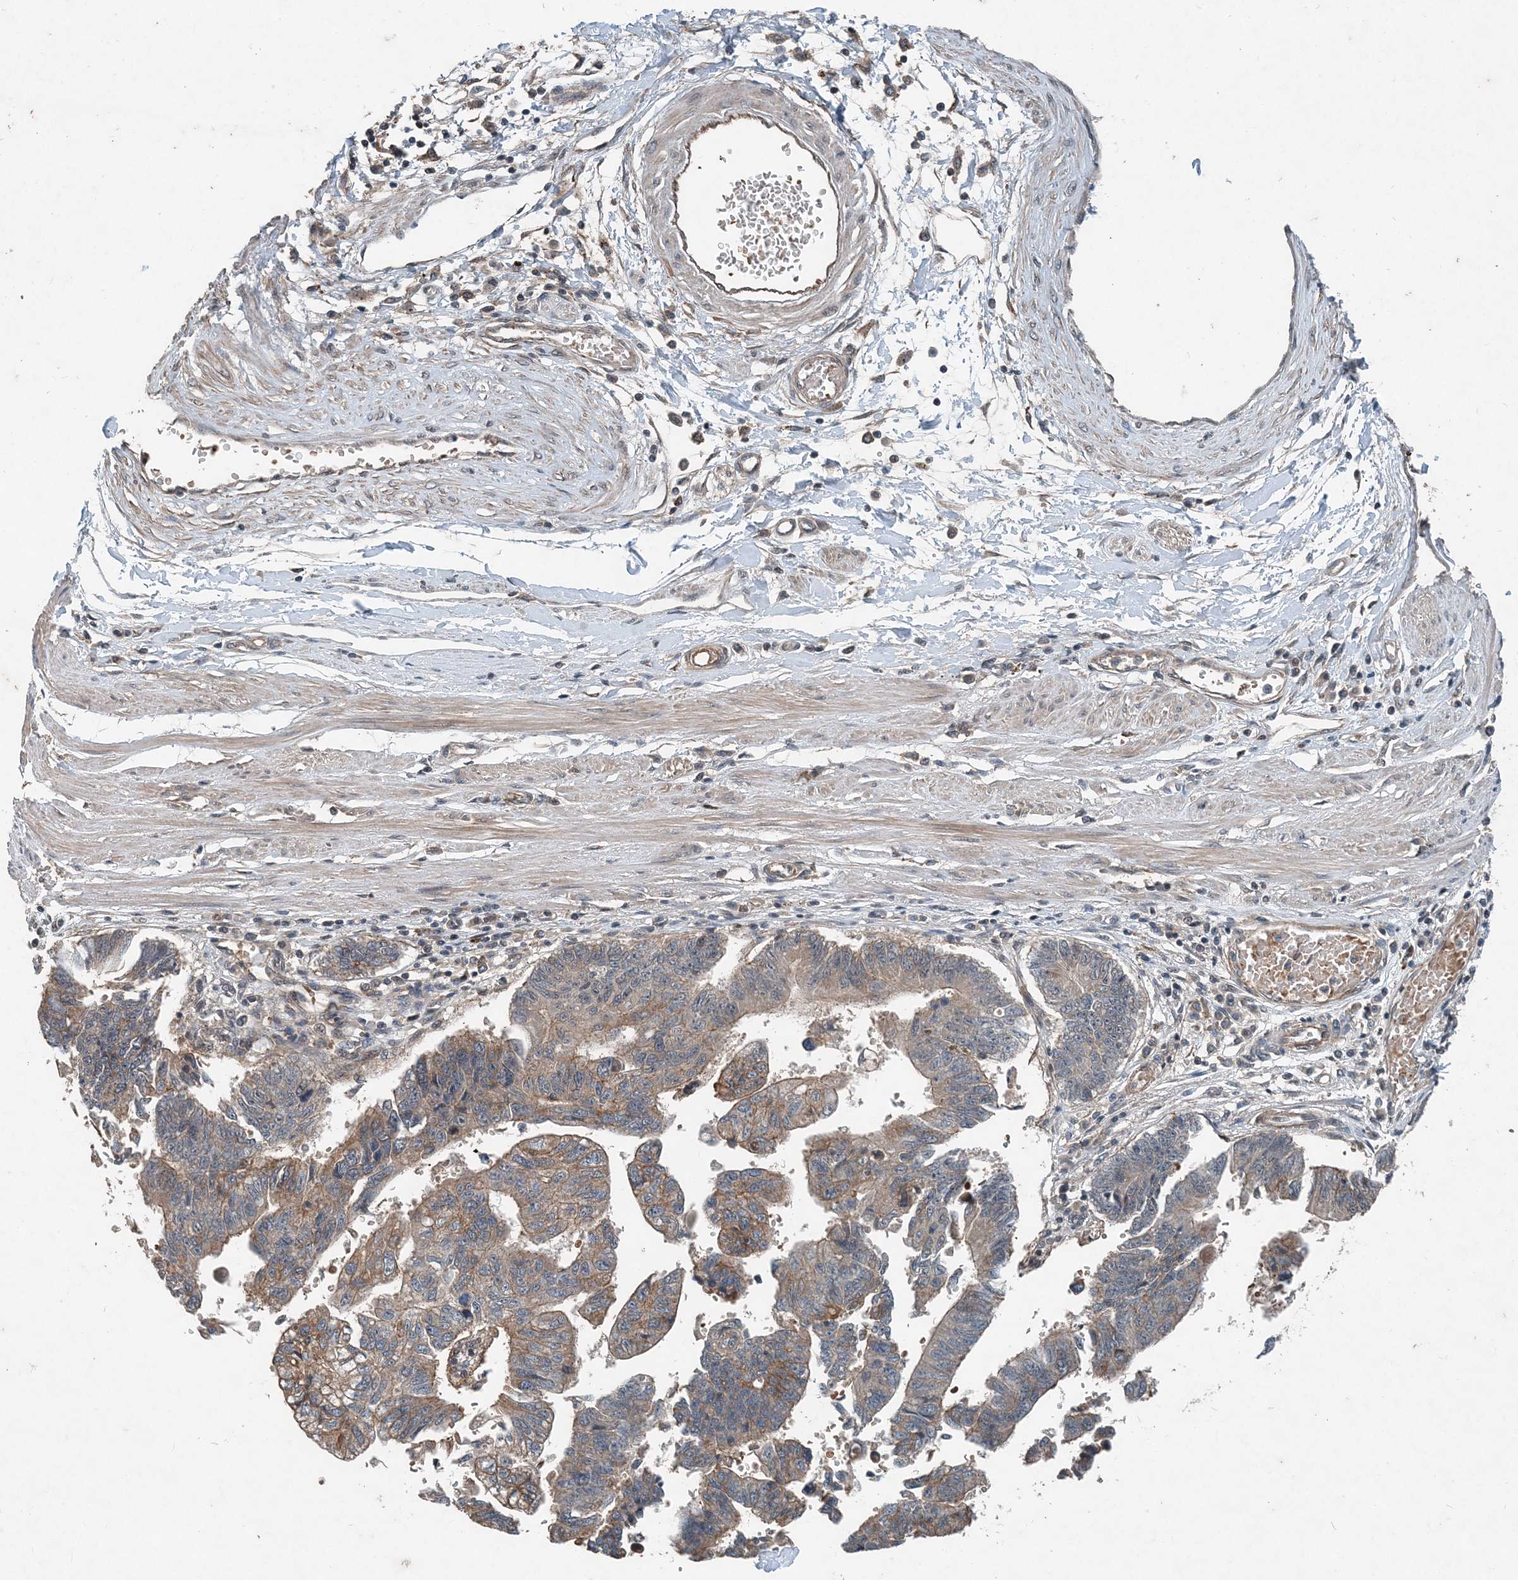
{"staining": {"intensity": "moderate", "quantity": "25%-75%", "location": "cytoplasmic/membranous"}, "tissue": "stomach cancer", "cell_type": "Tumor cells", "image_type": "cancer", "snomed": [{"axis": "morphology", "description": "Adenocarcinoma, NOS"}, {"axis": "topography", "description": "Stomach"}], "caption": "There is medium levels of moderate cytoplasmic/membranous expression in tumor cells of stomach adenocarcinoma, as demonstrated by immunohistochemical staining (brown color).", "gene": "SMPD3", "patient": {"sex": "male", "age": 59}}